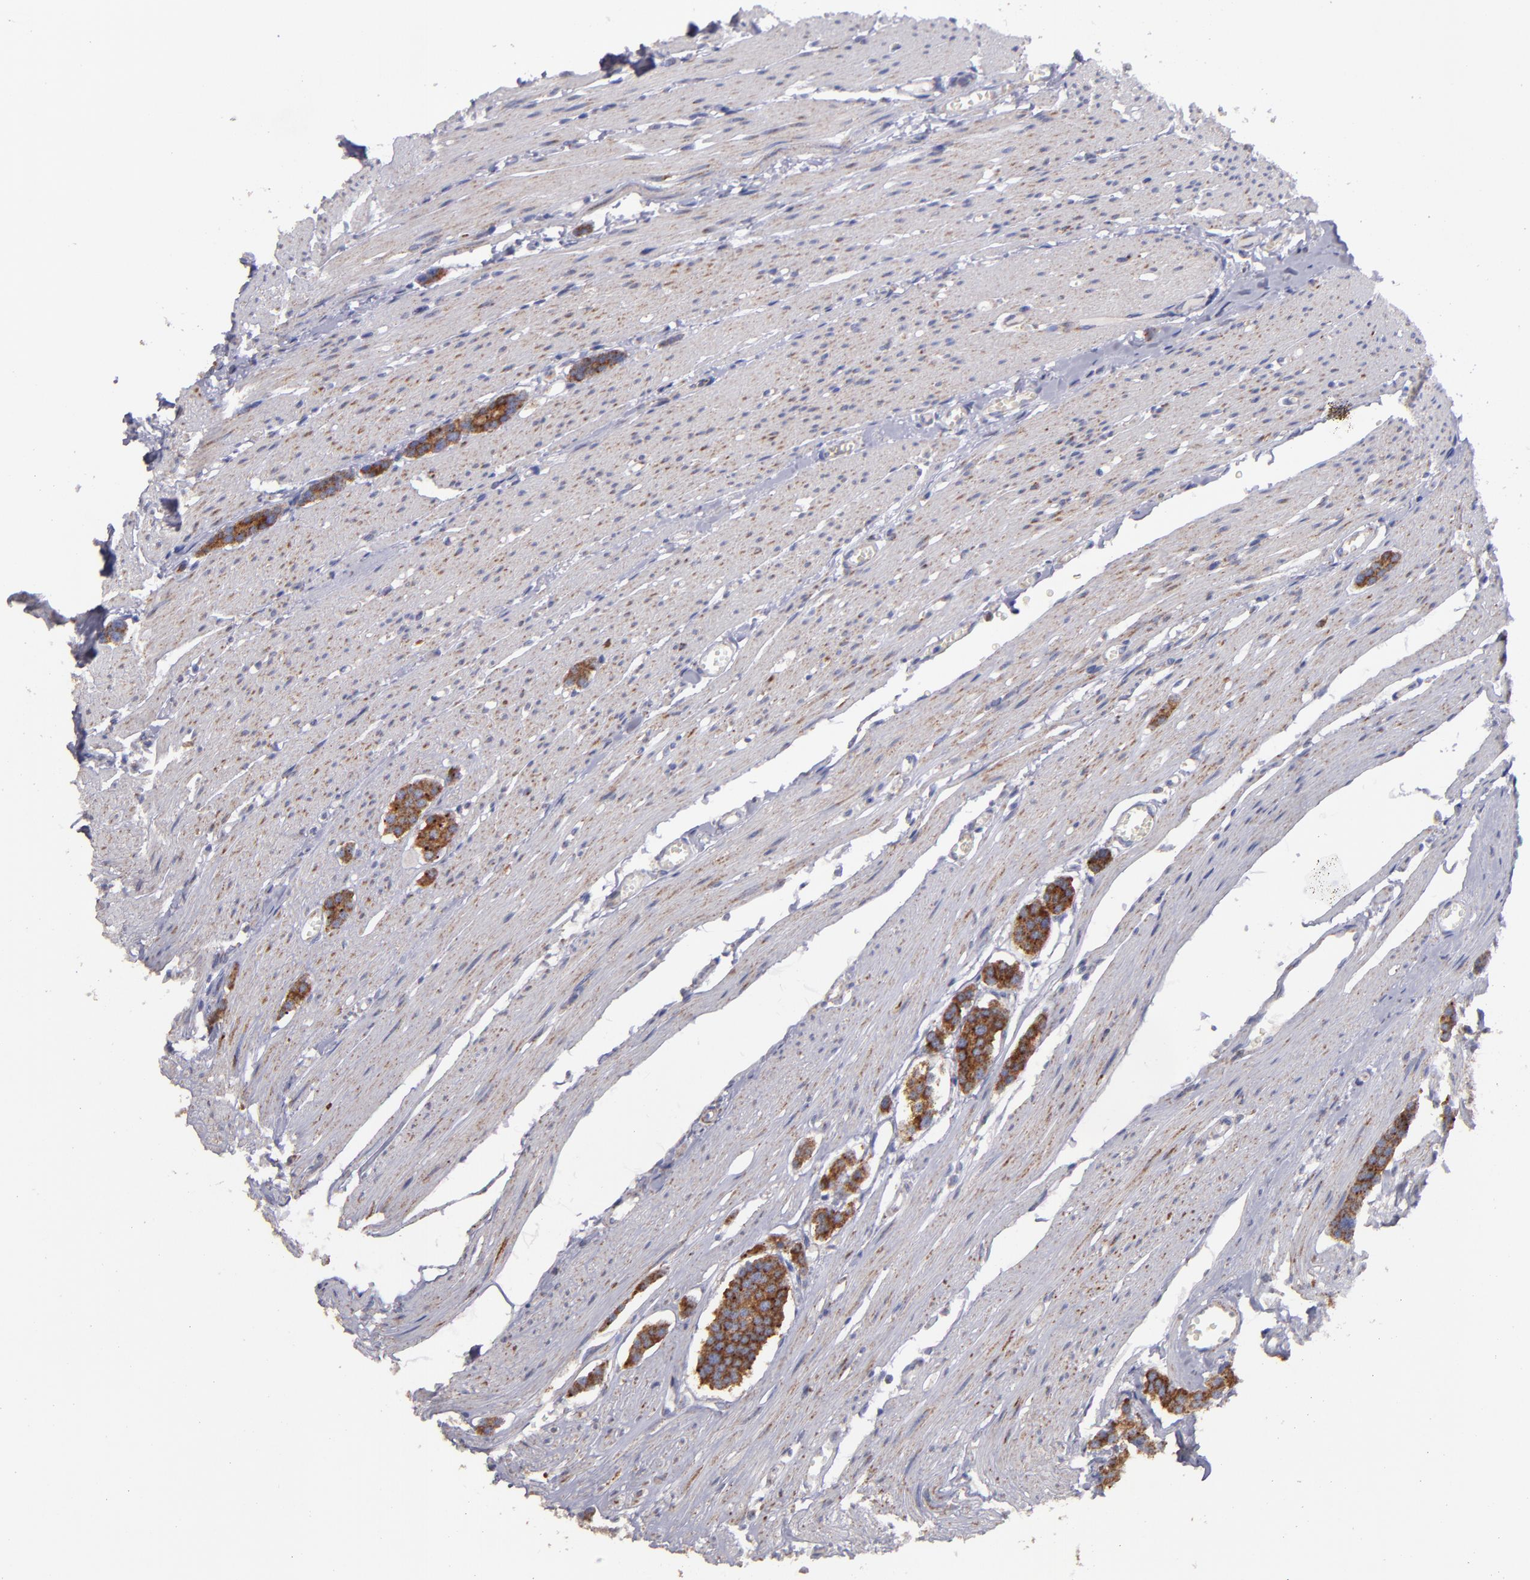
{"staining": {"intensity": "strong", "quantity": ">75%", "location": "cytoplasmic/membranous"}, "tissue": "carcinoid", "cell_type": "Tumor cells", "image_type": "cancer", "snomed": [{"axis": "morphology", "description": "Carcinoid, malignant, NOS"}, {"axis": "topography", "description": "Small intestine"}], "caption": "Immunohistochemistry micrograph of neoplastic tissue: human carcinoid (malignant) stained using immunohistochemistry (IHC) demonstrates high levels of strong protein expression localized specifically in the cytoplasmic/membranous of tumor cells, appearing as a cytoplasmic/membranous brown color.", "gene": "CLTA", "patient": {"sex": "male", "age": 60}}